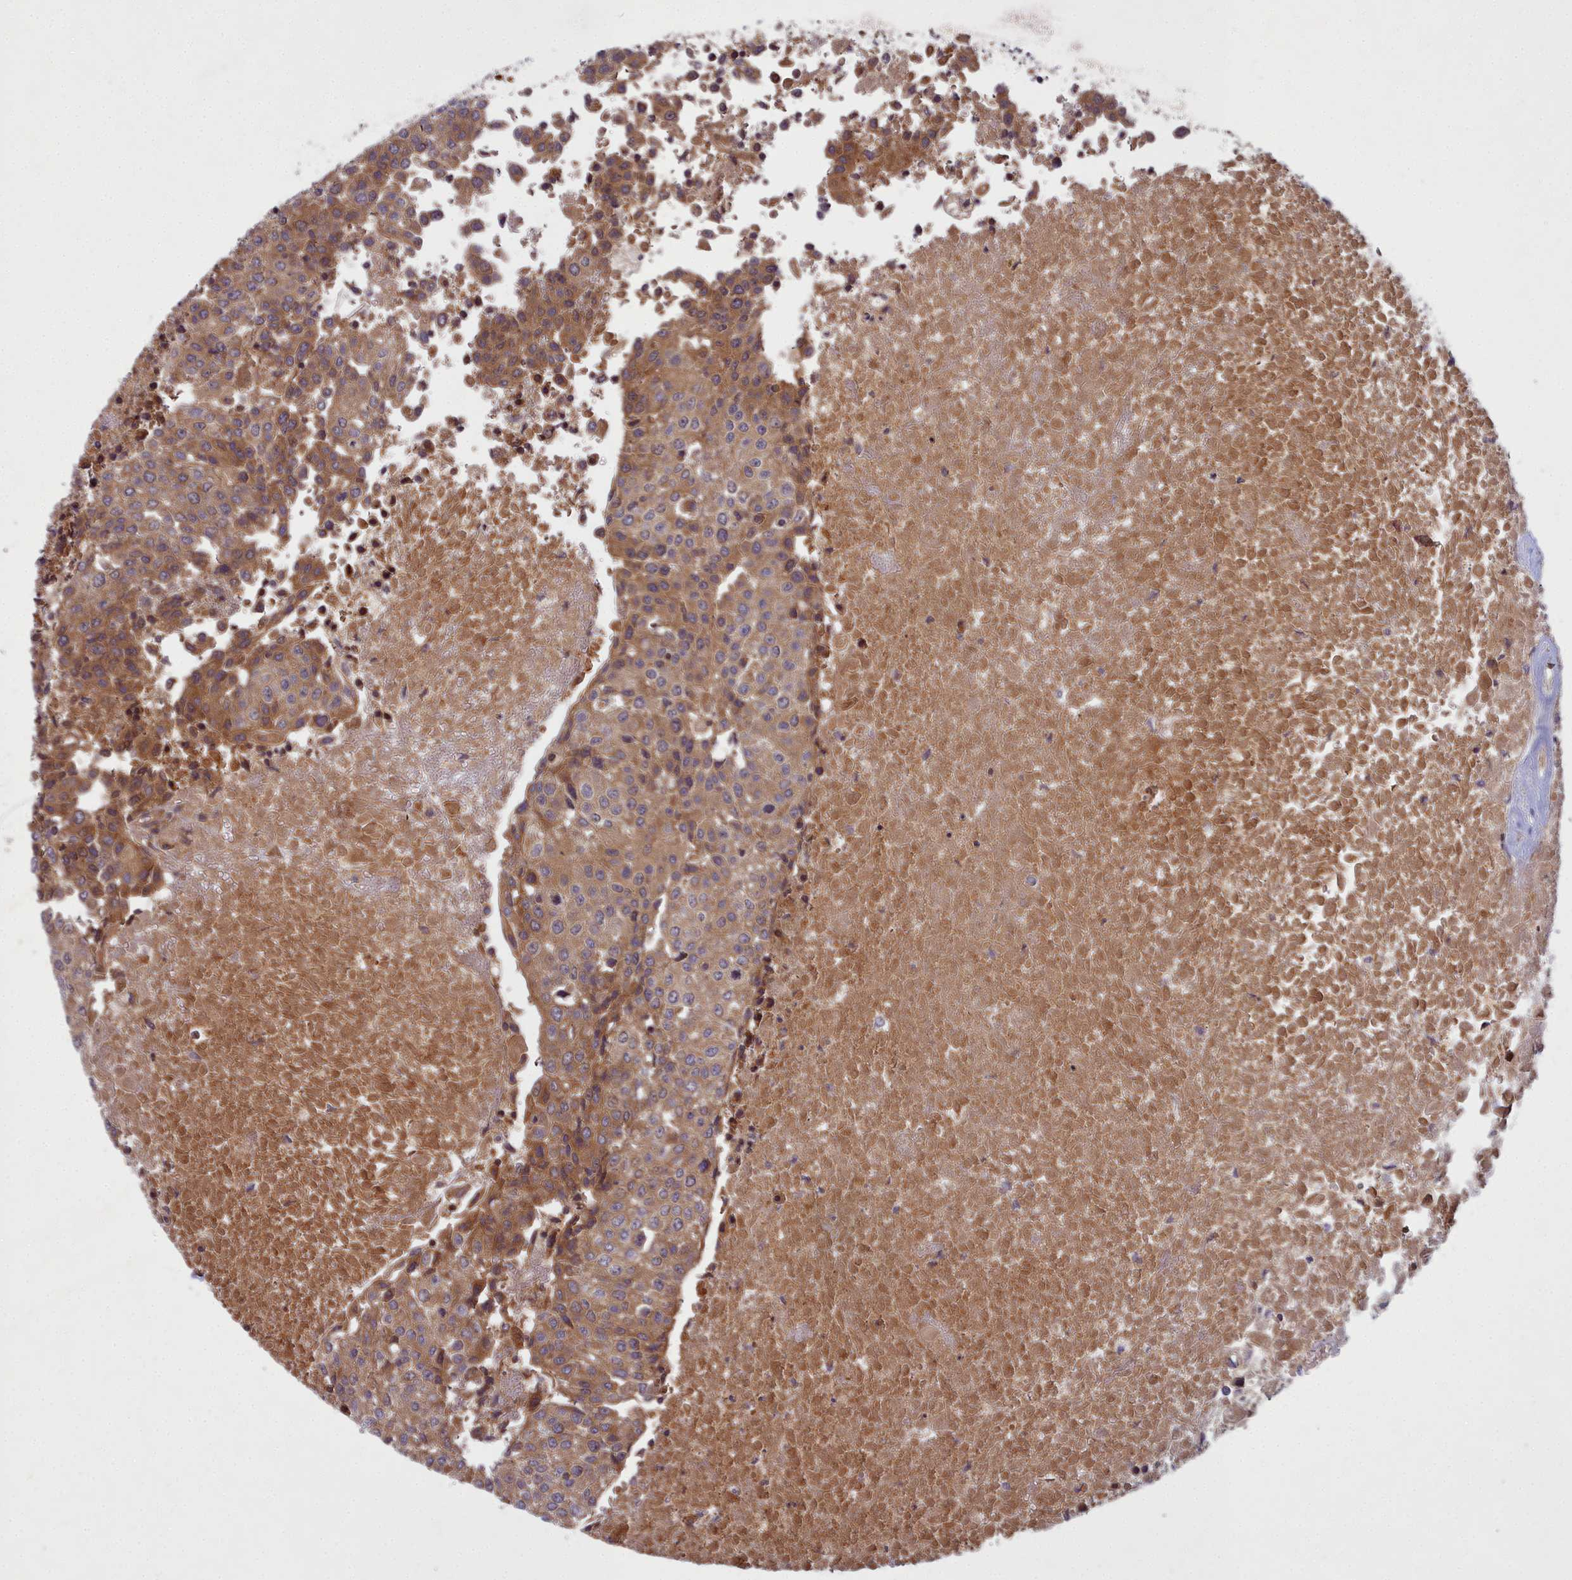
{"staining": {"intensity": "moderate", "quantity": ">75%", "location": "cytoplasmic/membranous"}, "tissue": "urothelial cancer", "cell_type": "Tumor cells", "image_type": "cancer", "snomed": [{"axis": "morphology", "description": "Urothelial carcinoma, High grade"}, {"axis": "topography", "description": "Urinary bladder"}], "caption": "Protein analysis of high-grade urothelial carcinoma tissue shows moderate cytoplasmic/membranous positivity in about >75% of tumor cells. The protein of interest is stained brown, and the nuclei are stained in blue (DAB (3,3'-diaminobenzidine) IHC with brightfield microscopy, high magnification).", "gene": "CCDC167", "patient": {"sex": "female", "age": 85}}